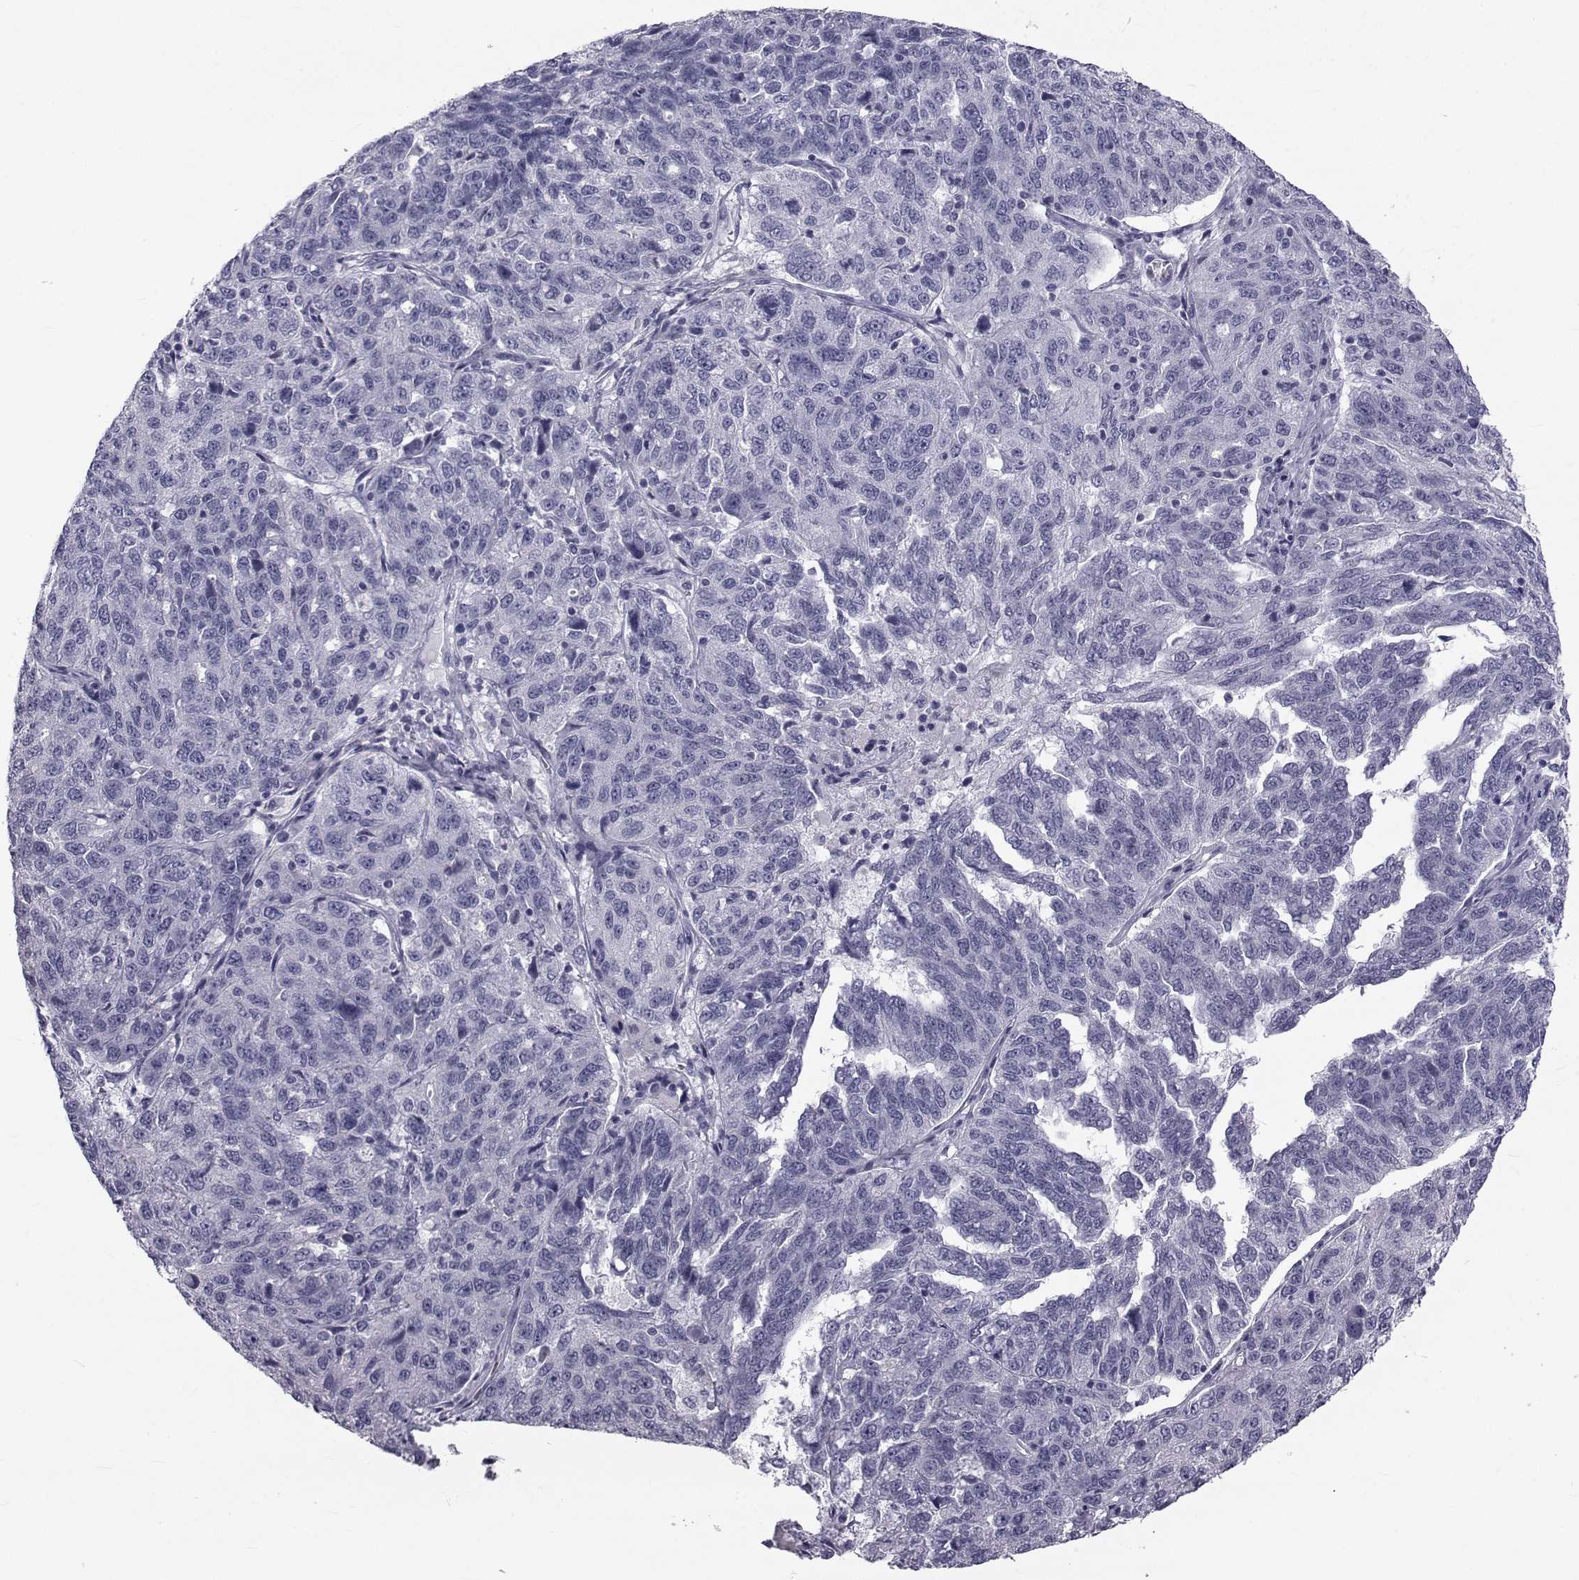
{"staining": {"intensity": "negative", "quantity": "none", "location": "none"}, "tissue": "ovarian cancer", "cell_type": "Tumor cells", "image_type": "cancer", "snomed": [{"axis": "morphology", "description": "Cystadenocarcinoma, serous, NOS"}, {"axis": "topography", "description": "Ovary"}], "caption": "Tumor cells show no significant protein expression in ovarian serous cystadenocarcinoma.", "gene": "FDXR", "patient": {"sex": "female", "age": 71}}